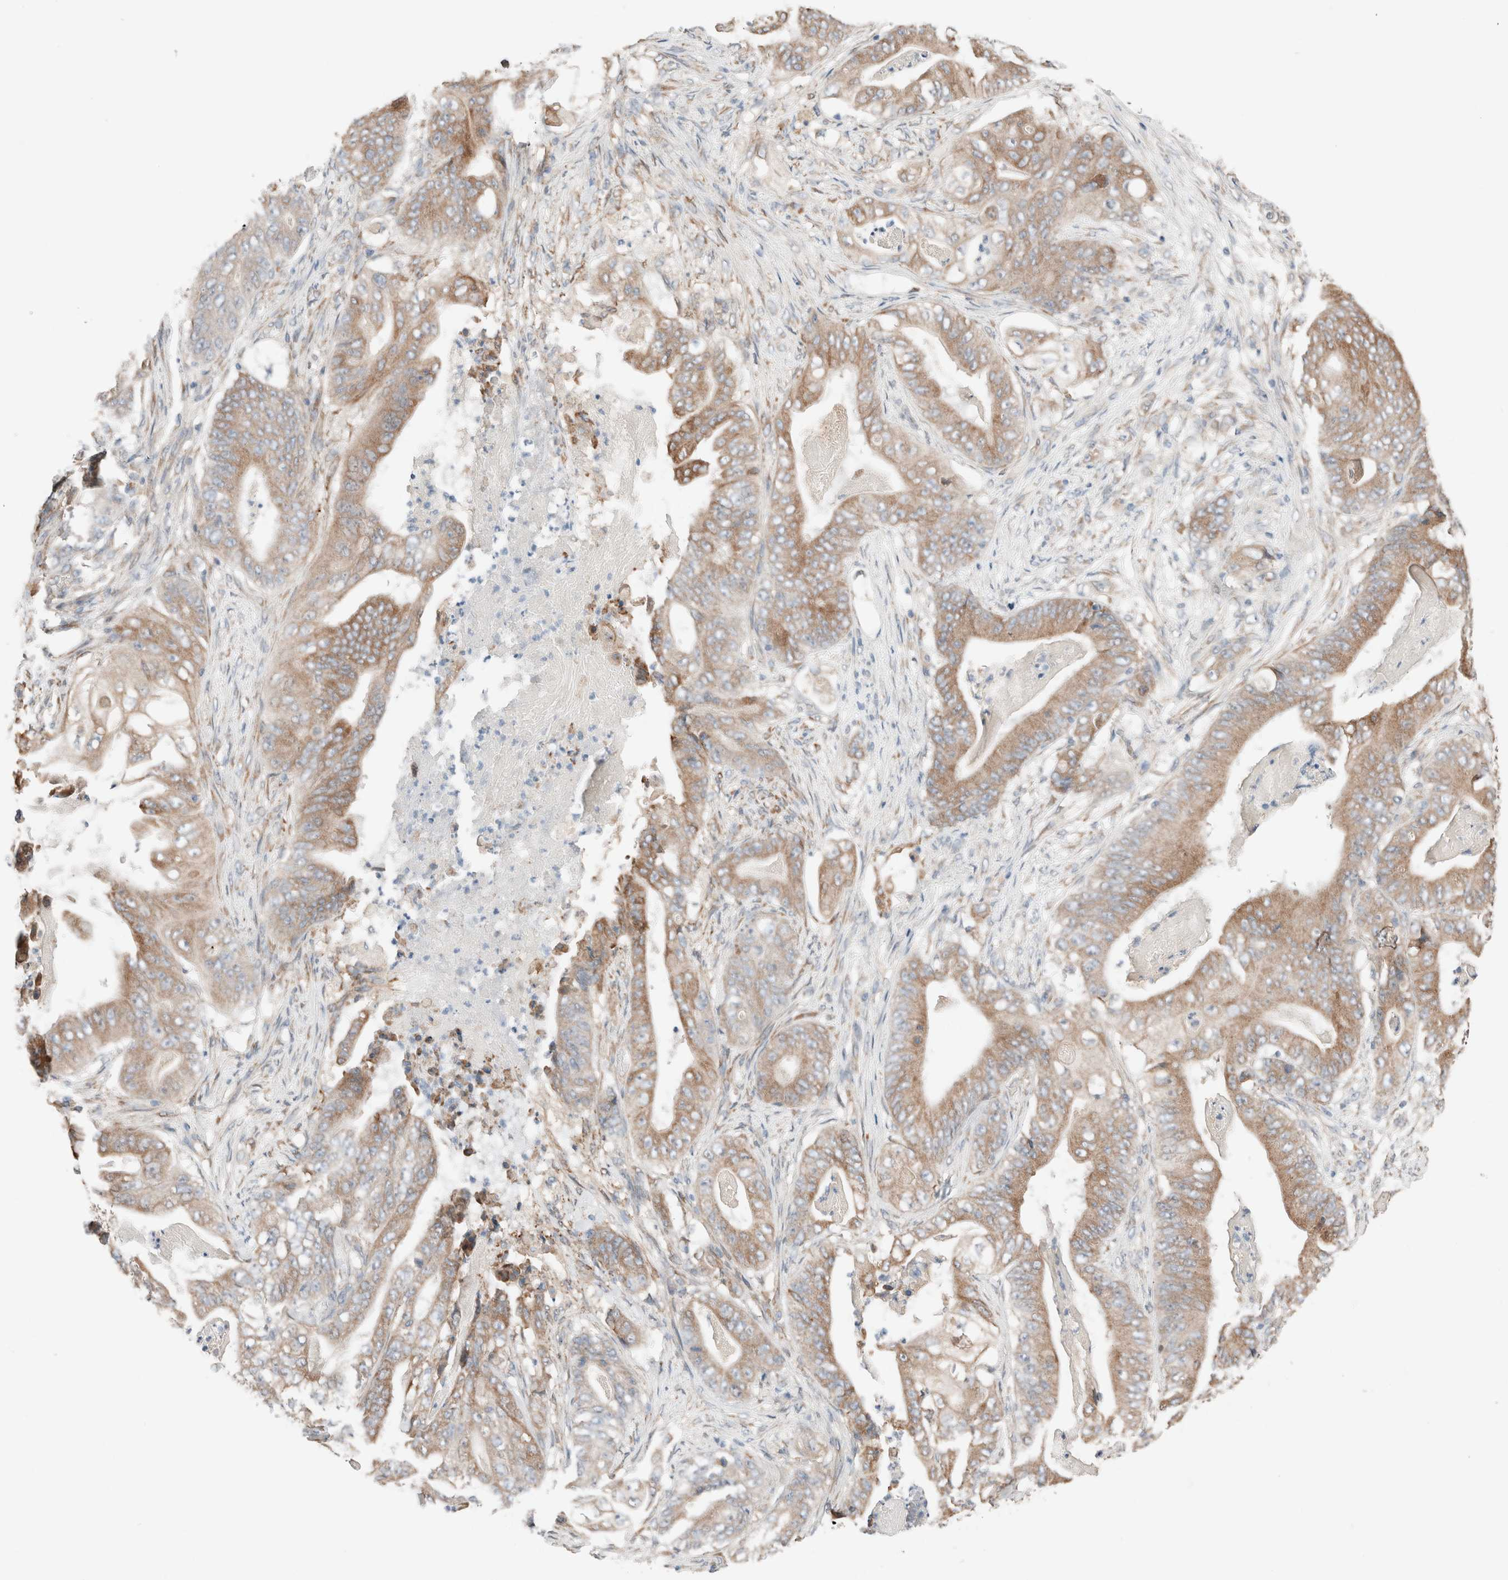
{"staining": {"intensity": "moderate", "quantity": ">75%", "location": "cytoplasmic/membranous"}, "tissue": "stomach cancer", "cell_type": "Tumor cells", "image_type": "cancer", "snomed": [{"axis": "morphology", "description": "Adenocarcinoma, NOS"}, {"axis": "topography", "description": "Stomach"}], "caption": "Brown immunohistochemical staining in human stomach cancer reveals moderate cytoplasmic/membranous expression in about >75% of tumor cells.", "gene": "PCM1", "patient": {"sex": "female", "age": 73}}